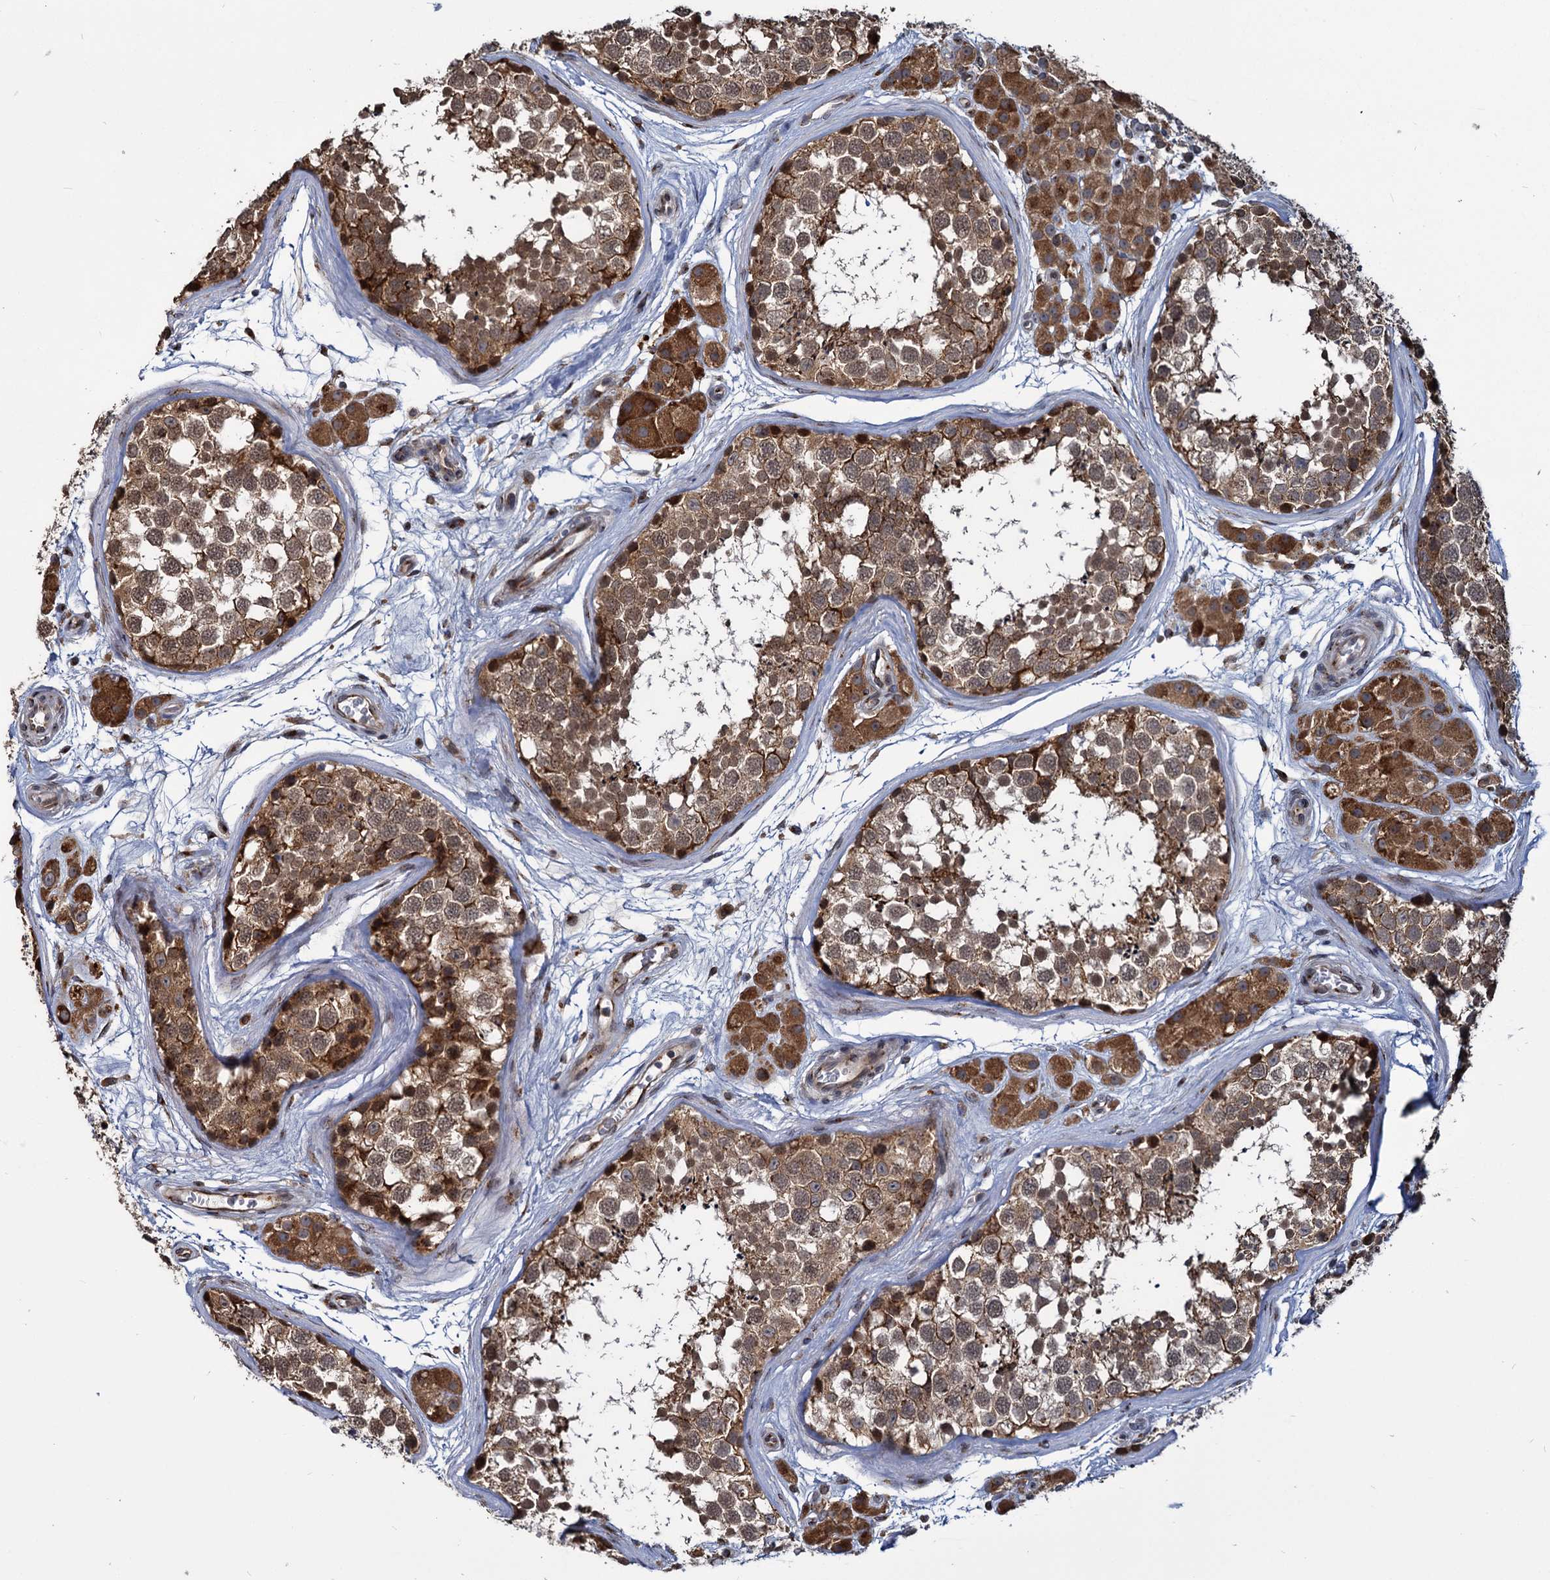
{"staining": {"intensity": "moderate", "quantity": ">75%", "location": "cytoplasmic/membranous,nuclear"}, "tissue": "testis", "cell_type": "Cells in seminiferous ducts", "image_type": "normal", "snomed": [{"axis": "morphology", "description": "Normal tissue, NOS"}, {"axis": "topography", "description": "Testis"}], "caption": "Moderate cytoplasmic/membranous,nuclear positivity for a protein is seen in about >75% of cells in seminiferous ducts of benign testis using IHC.", "gene": "SAAL1", "patient": {"sex": "male", "age": 56}}